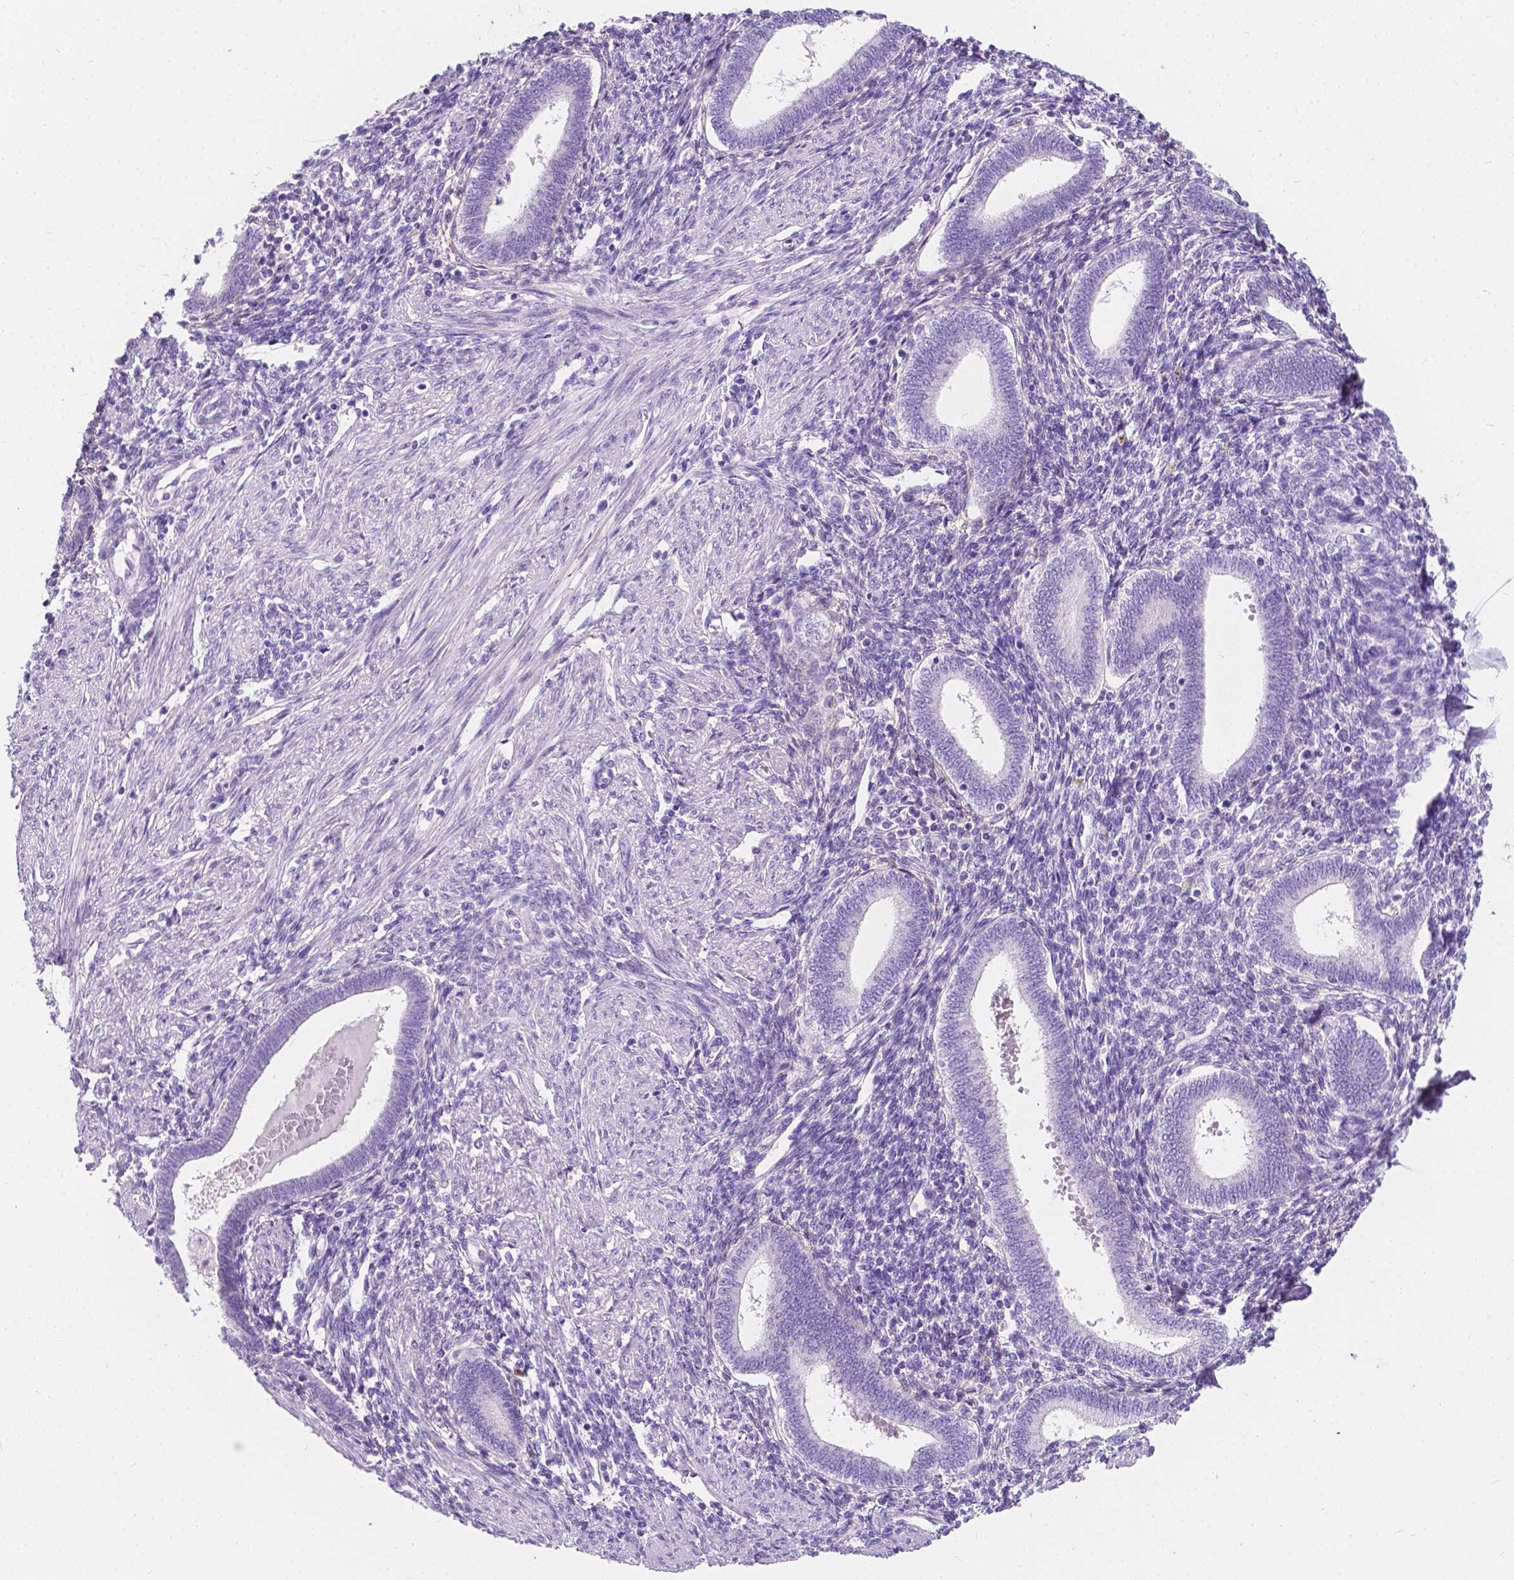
{"staining": {"intensity": "negative", "quantity": "none", "location": "none"}, "tissue": "endometrium", "cell_type": "Cells in endometrial stroma", "image_type": "normal", "snomed": [{"axis": "morphology", "description": "Normal tissue, NOS"}, {"axis": "topography", "description": "Endometrium"}], "caption": "Immunohistochemical staining of normal human endometrium reveals no significant expression in cells in endometrial stroma.", "gene": "GNAO1", "patient": {"sex": "female", "age": 42}}